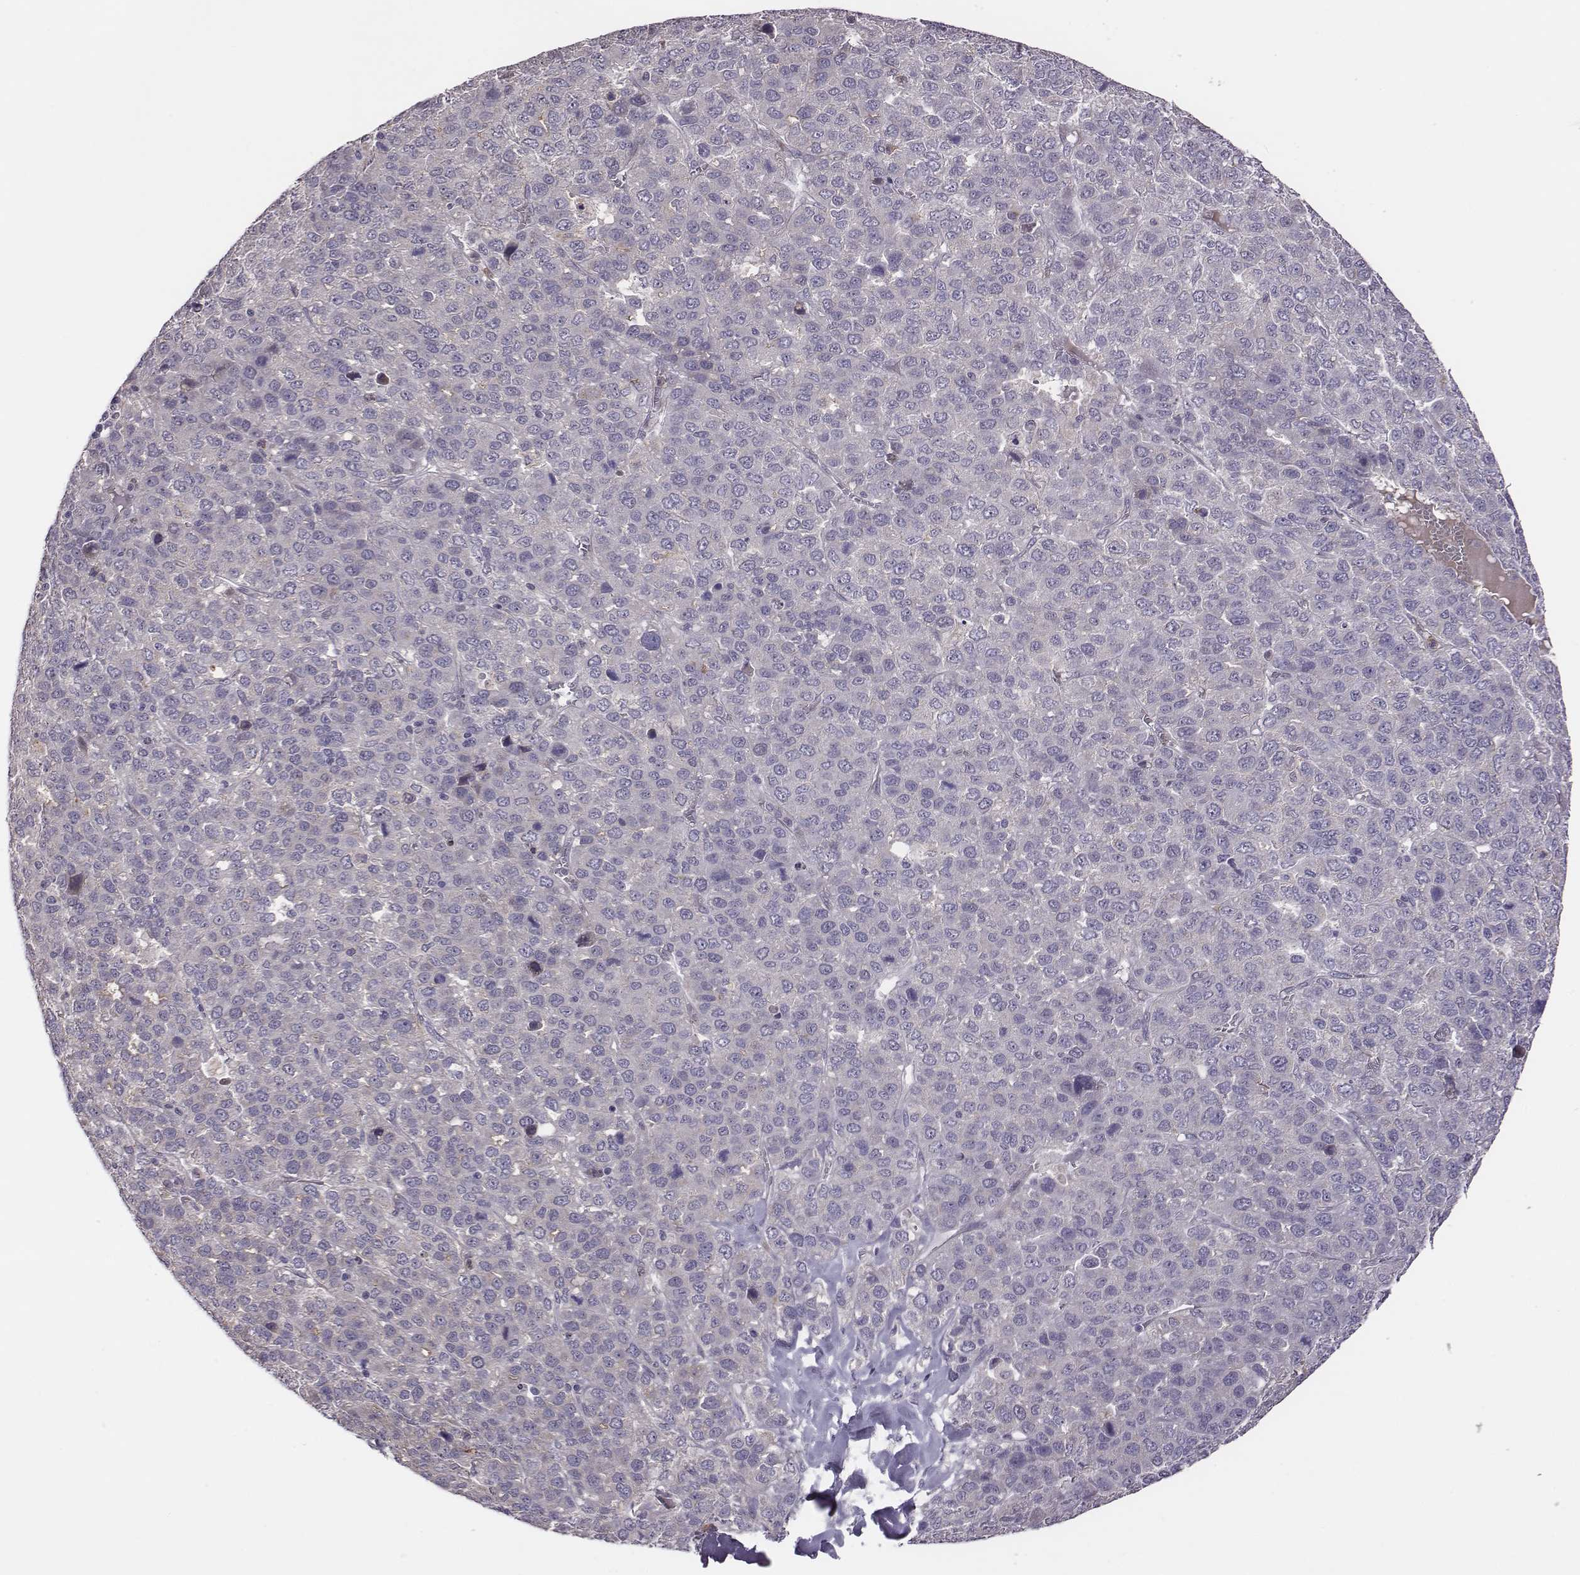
{"staining": {"intensity": "negative", "quantity": "none", "location": "none"}, "tissue": "liver cancer", "cell_type": "Tumor cells", "image_type": "cancer", "snomed": [{"axis": "morphology", "description": "Carcinoma, Hepatocellular, NOS"}, {"axis": "topography", "description": "Liver"}], "caption": "An IHC histopathology image of liver hepatocellular carcinoma is shown. There is no staining in tumor cells of liver hepatocellular carcinoma.", "gene": "KMO", "patient": {"sex": "male", "age": 69}}